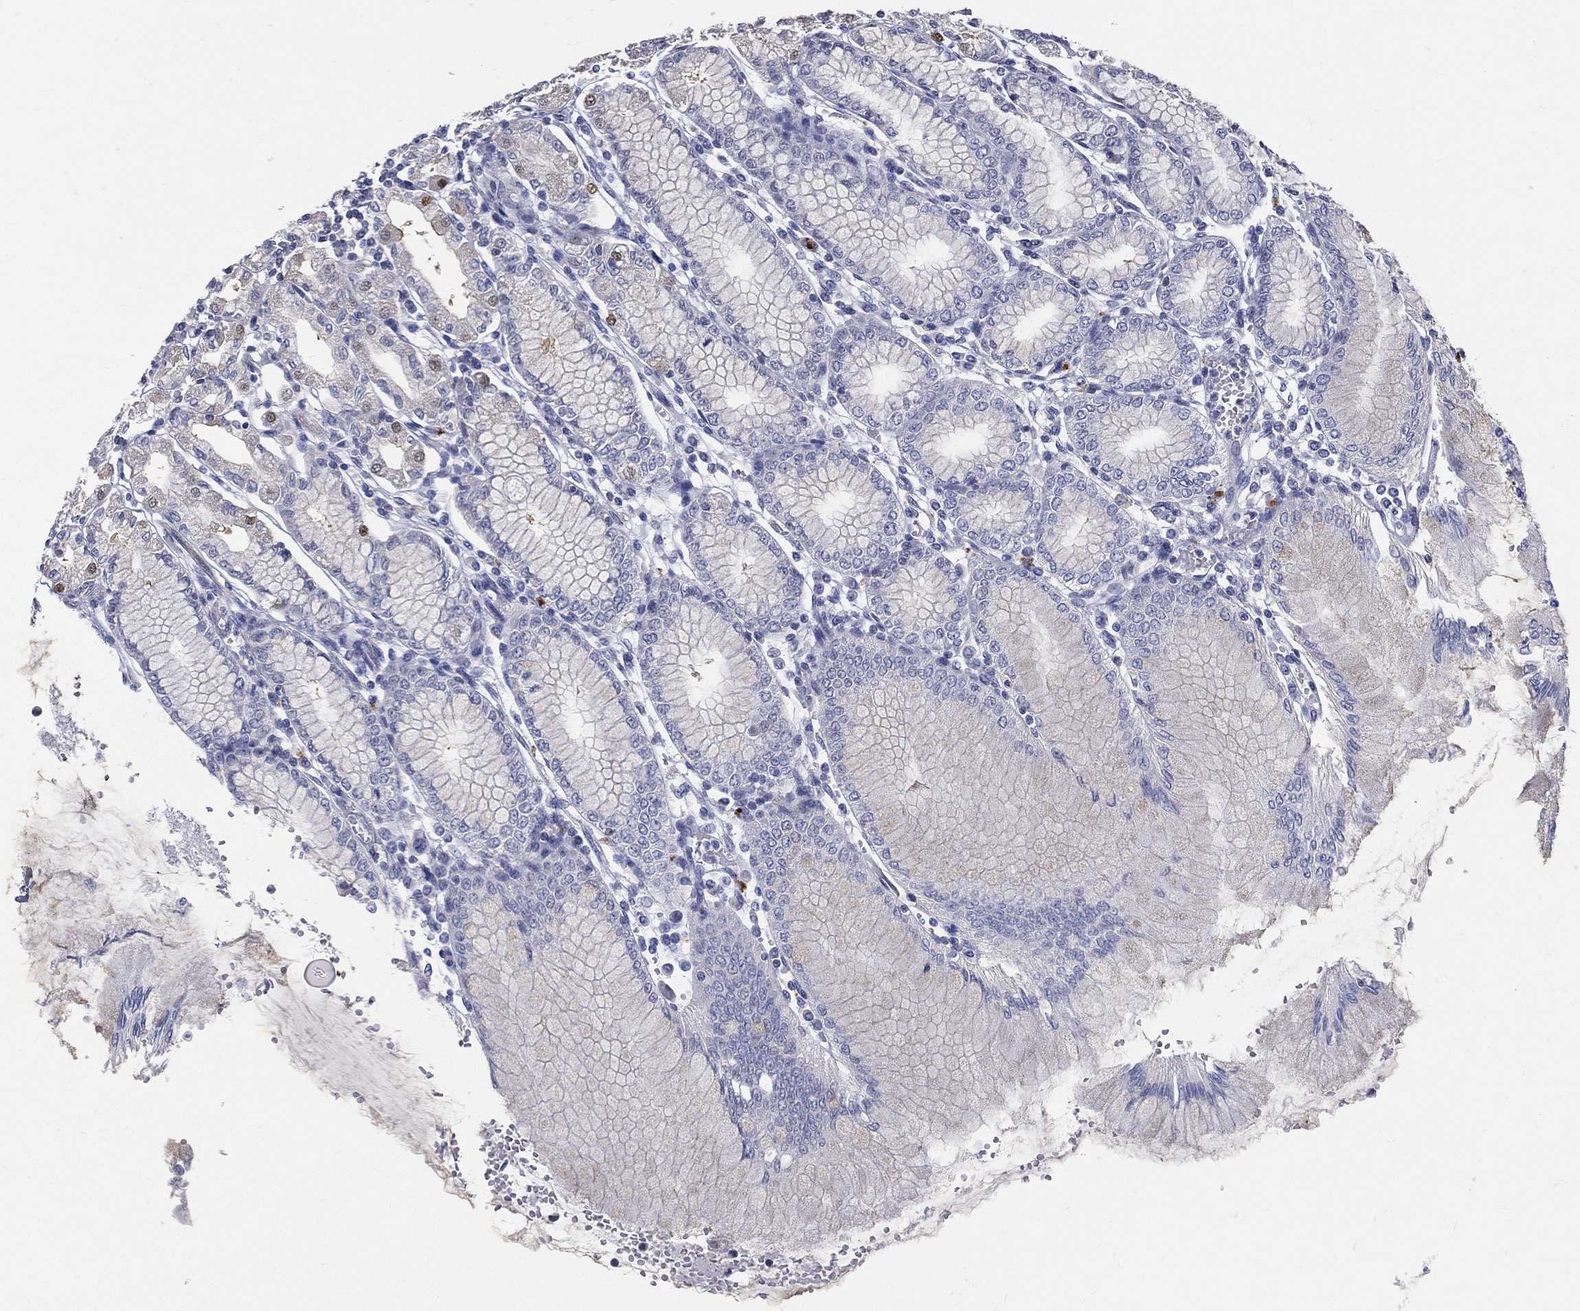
{"staining": {"intensity": "strong", "quantity": "<25%", "location": "nuclear"}, "tissue": "stomach", "cell_type": "Glandular cells", "image_type": "normal", "snomed": [{"axis": "morphology", "description": "Normal tissue, NOS"}, {"axis": "topography", "description": "Skeletal muscle"}, {"axis": "topography", "description": "Stomach"}], "caption": "Stomach was stained to show a protein in brown. There is medium levels of strong nuclear staining in approximately <25% of glandular cells.", "gene": "ETNPPL", "patient": {"sex": "female", "age": 57}}